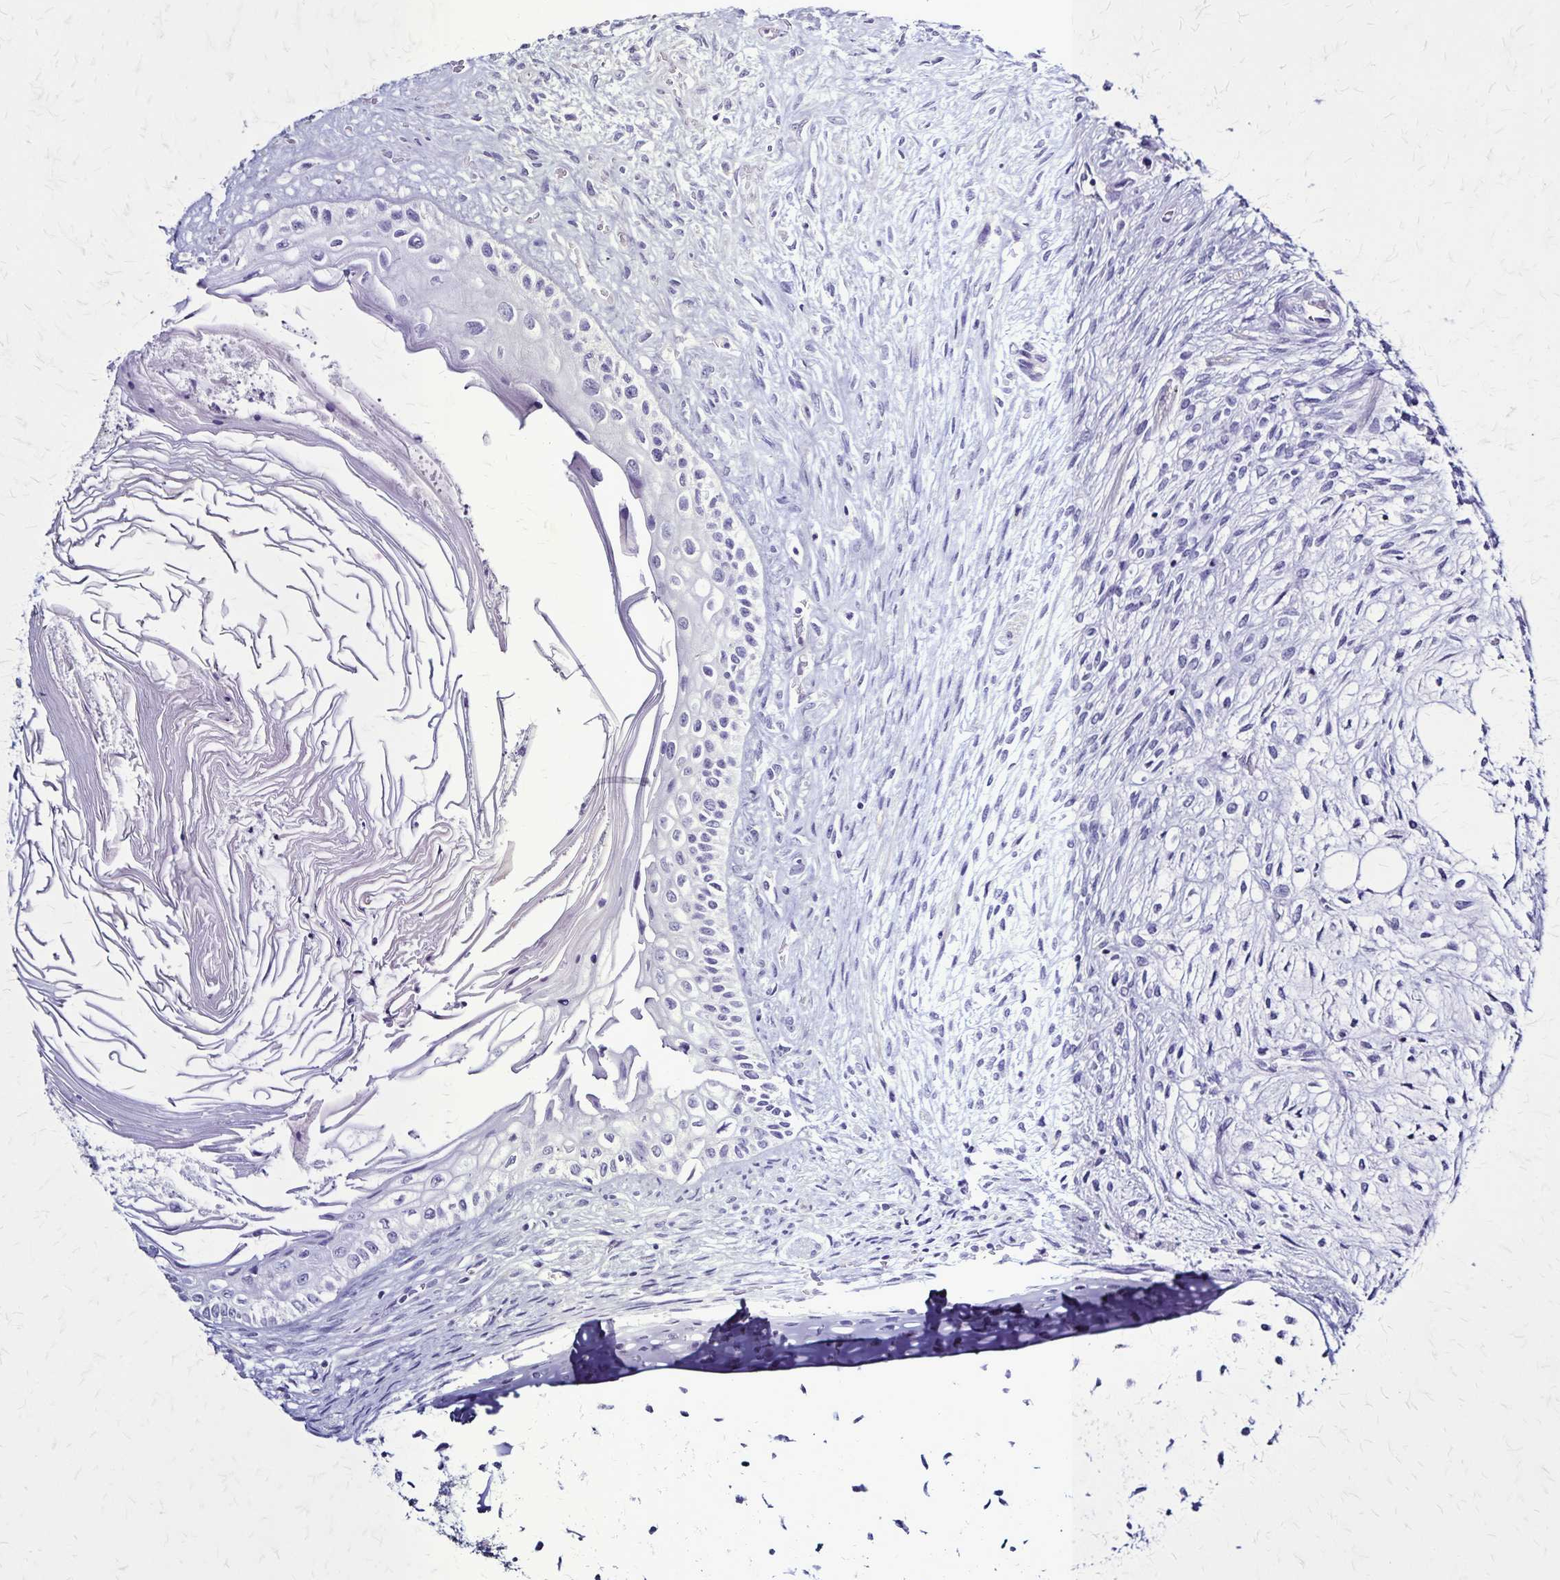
{"staining": {"intensity": "negative", "quantity": "none", "location": "none"}, "tissue": "testis cancer", "cell_type": "Tumor cells", "image_type": "cancer", "snomed": [{"axis": "morphology", "description": "Carcinoma, Embryonal, NOS"}, {"axis": "topography", "description": "Testis"}], "caption": "The photomicrograph shows no staining of tumor cells in testis cancer.", "gene": "PLXNA4", "patient": {"sex": "male", "age": 37}}